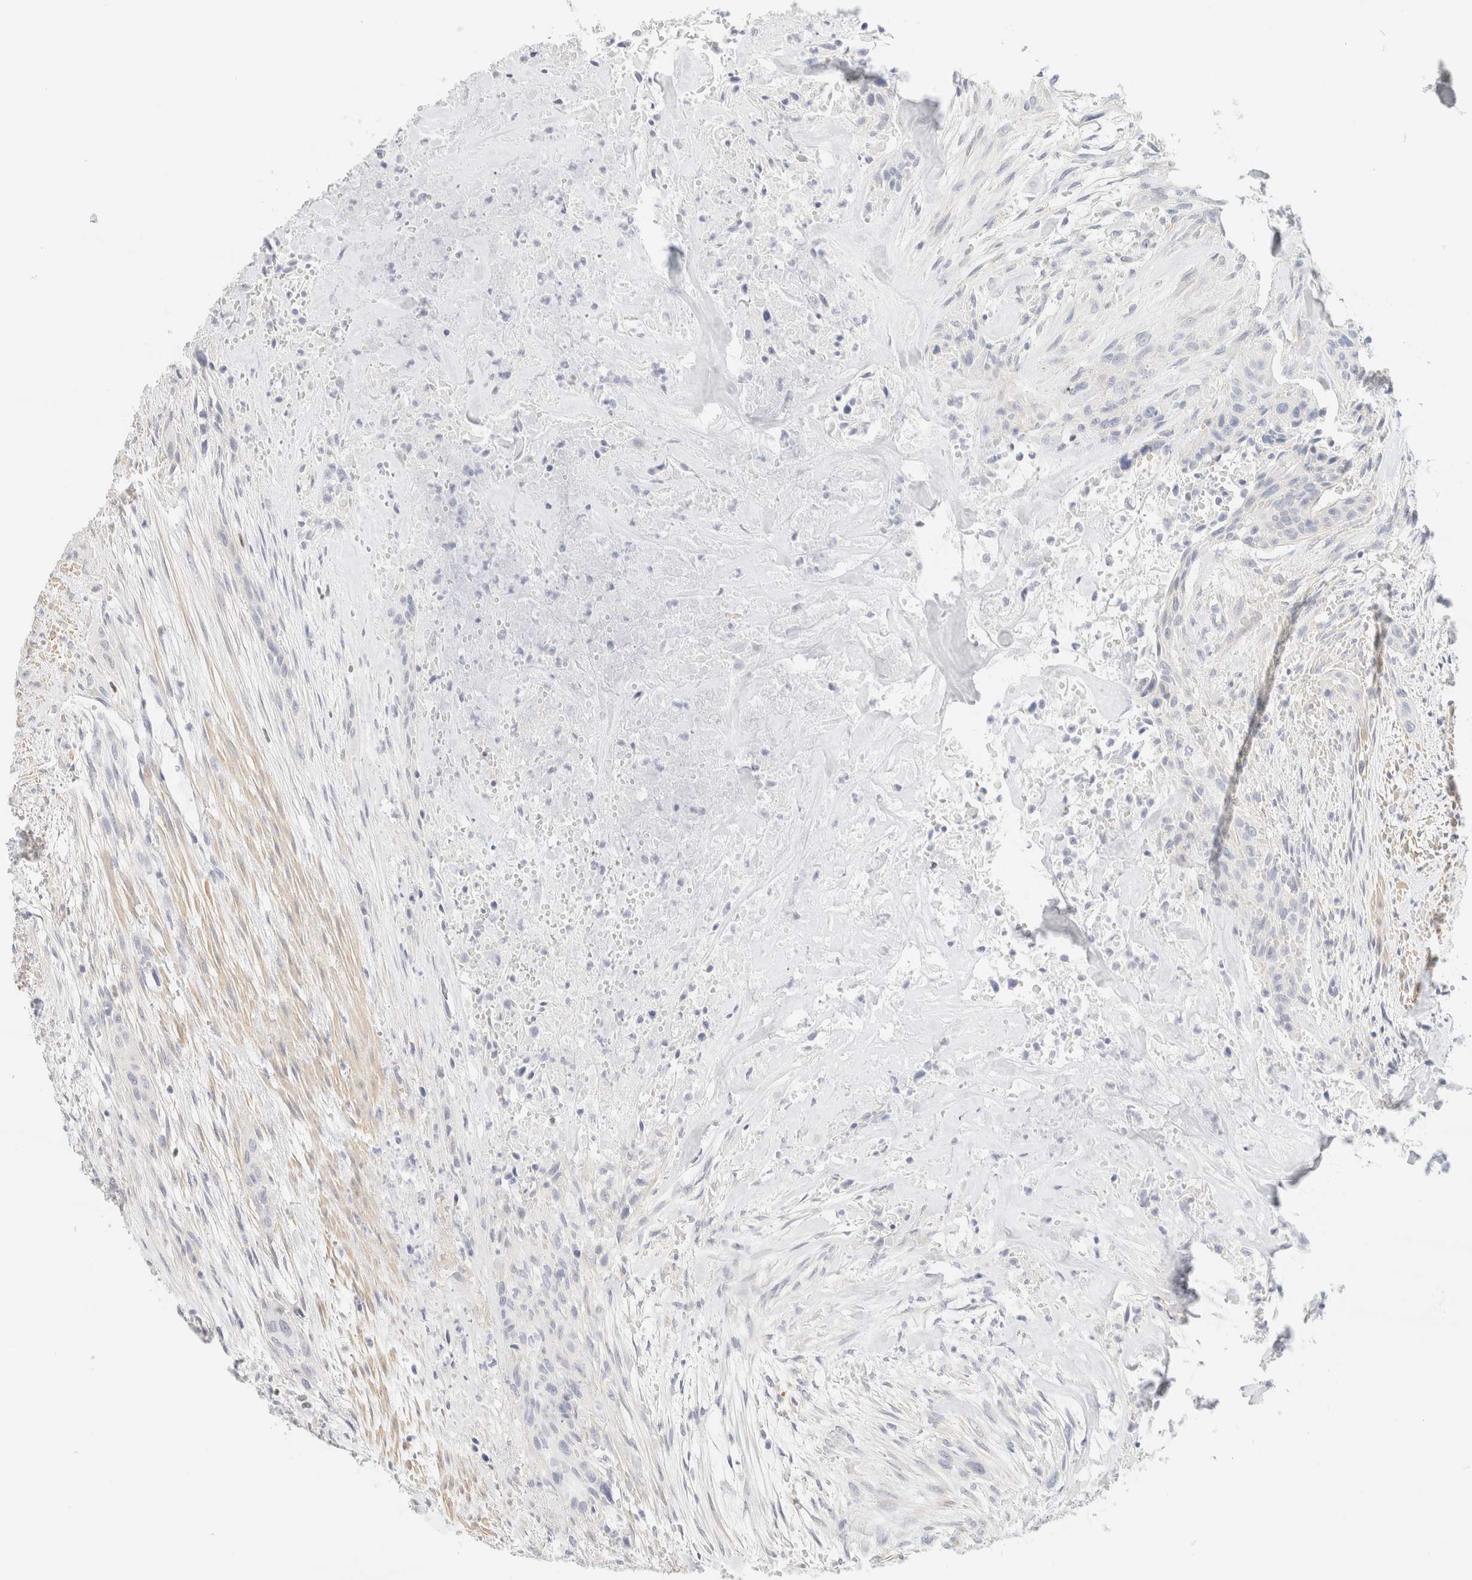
{"staining": {"intensity": "negative", "quantity": "none", "location": "none"}, "tissue": "urothelial cancer", "cell_type": "Tumor cells", "image_type": "cancer", "snomed": [{"axis": "morphology", "description": "Urothelial carcinoma, High grade"}, {"axis": "topography", "description": "Urinary bladder"}], "caption": "This is a image of immunohistochemistry (IHC) staining of urothelial cancer, which shows no positivity in tumor cells.", "gene": "IKZF3", "patient": {"sex": "male", "age": 35}}